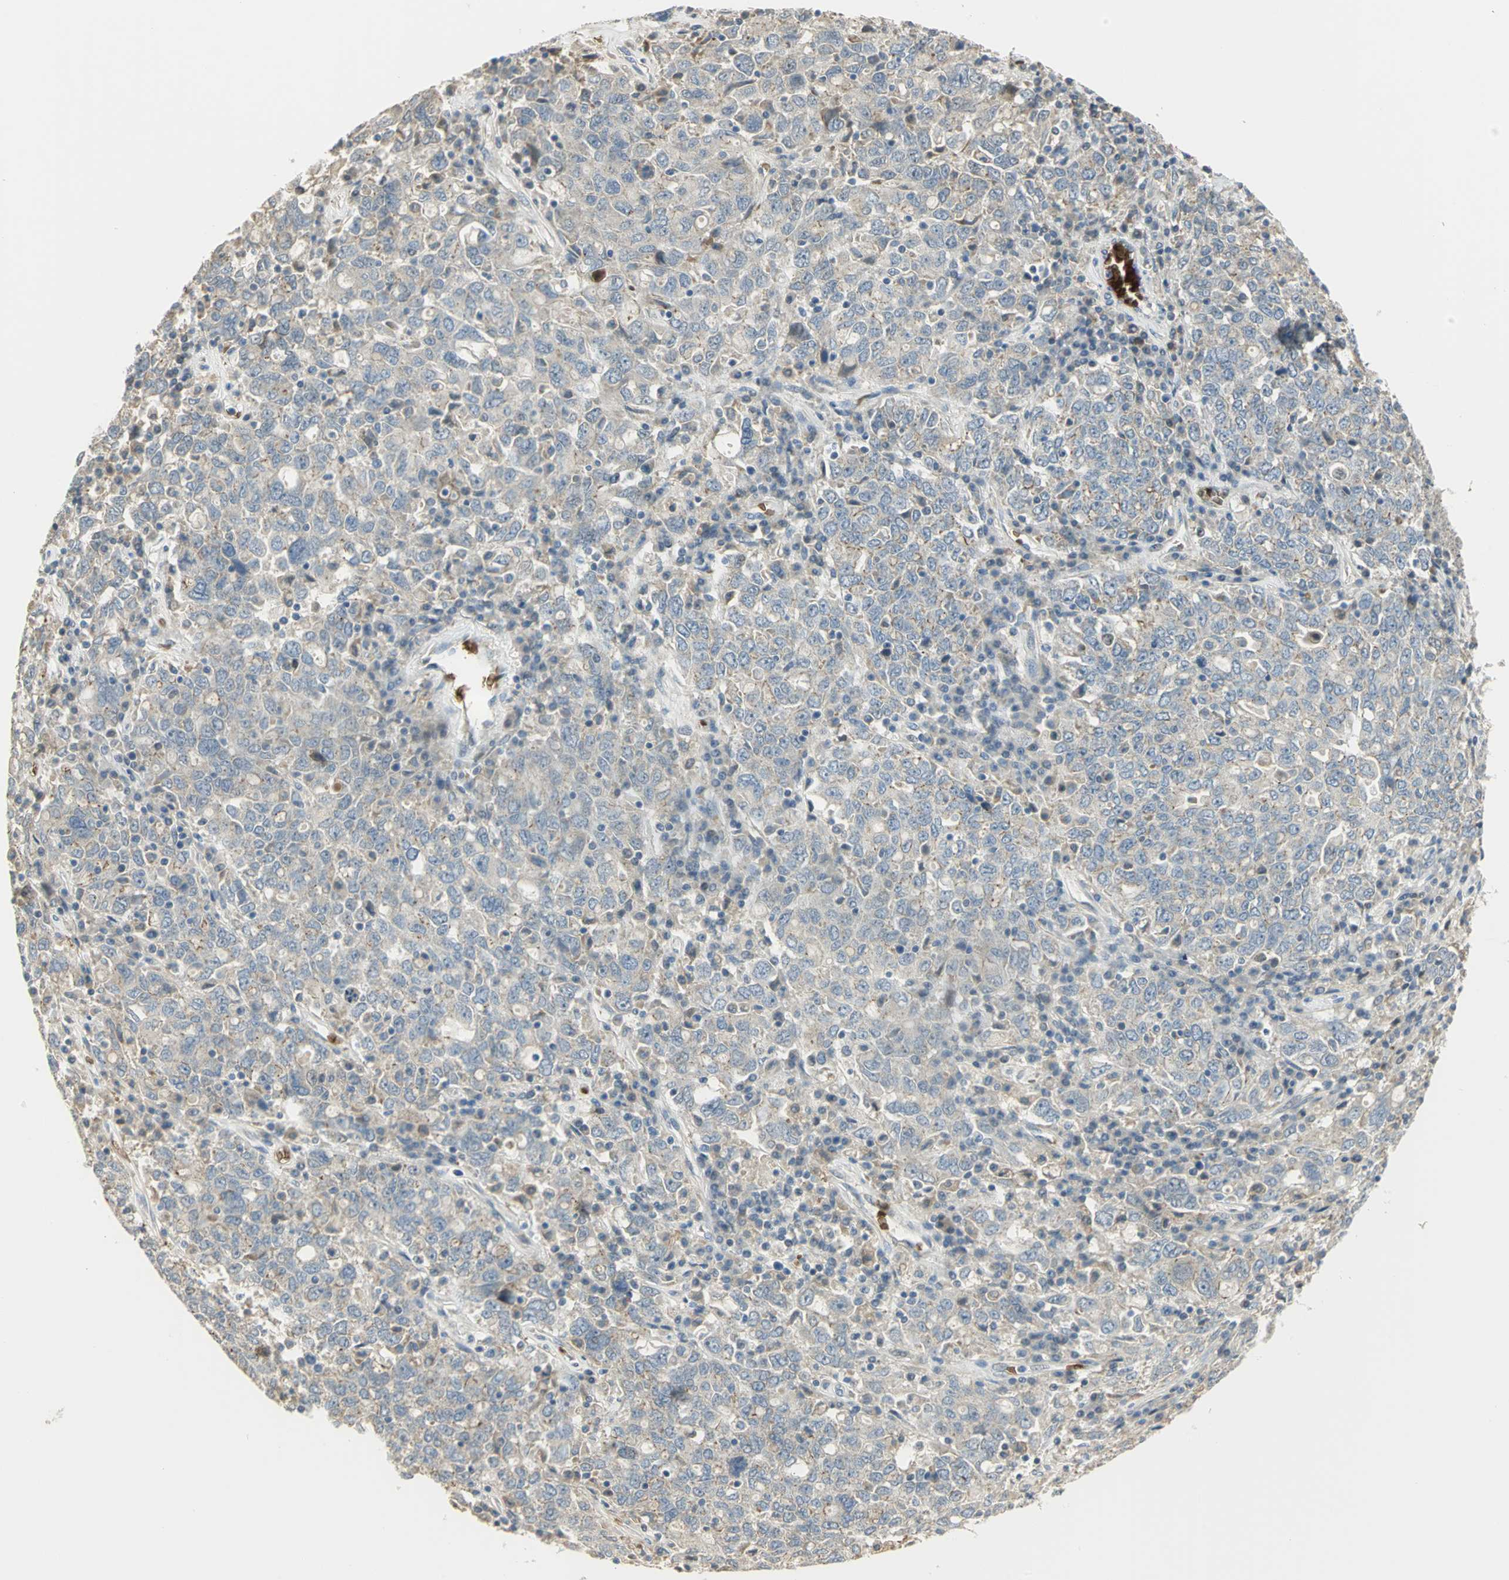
{"staining": {"intensity": "weak", "quantity": ">75%", "location": "cytoplasmic/membranous"}, "tissue": "ovarian cancer", "cell_type": "Tumor cells", "image_type": "cancer", "snomed": [{"axis": "morphology", "description": "Carcinoma, endometroid"}, {"axis": "topography", "description": "Ovary"}], "caption": "This is an image of immunohistochemistry (IHC) staining of ovarian endometroid carcinoma, which shows weak expression in the cytoplasmic/membranous of tumor cells.", "gene": "ANK1", "patient": {"sex": "female", "age": 62}}